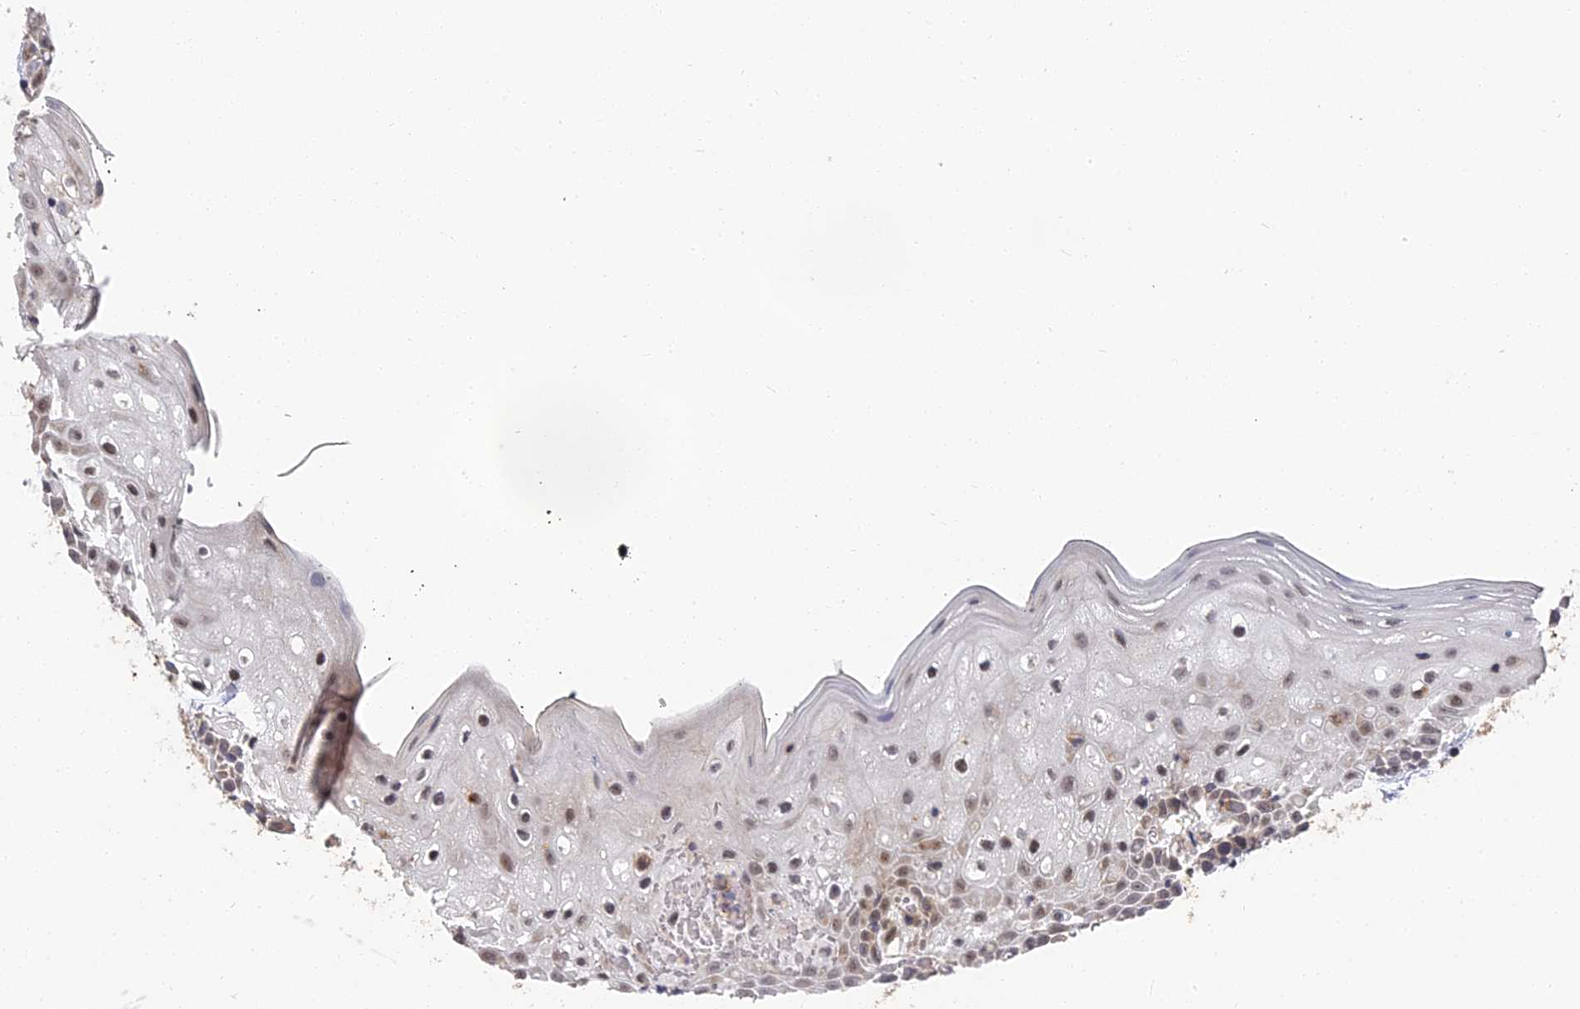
{"staining": {"intensity": "moderate", "quantity": "<25%", "location": "nuclear"}, "tissue": "oral mucosa", "cell_type": "Squamous epithelial cells", "image_type": "normal", "snomed": [{"axis": "morphology", "description": "Normal tissue, NOS"}, {"axis": "topography", "description": "Oral tissue"}], "caption": "Immunohistochemistry (IHC) image of normal oral mucosa: human oral mucosa stained using immunohistochemistry (IHC) shows low levels of moderate protein expression localized specifically in the nuclear of squamous epithelial cells, appearing as a nuclear brown color.", "gene": "CCDC113", "patient": {"sex": "male", "age": 74}}